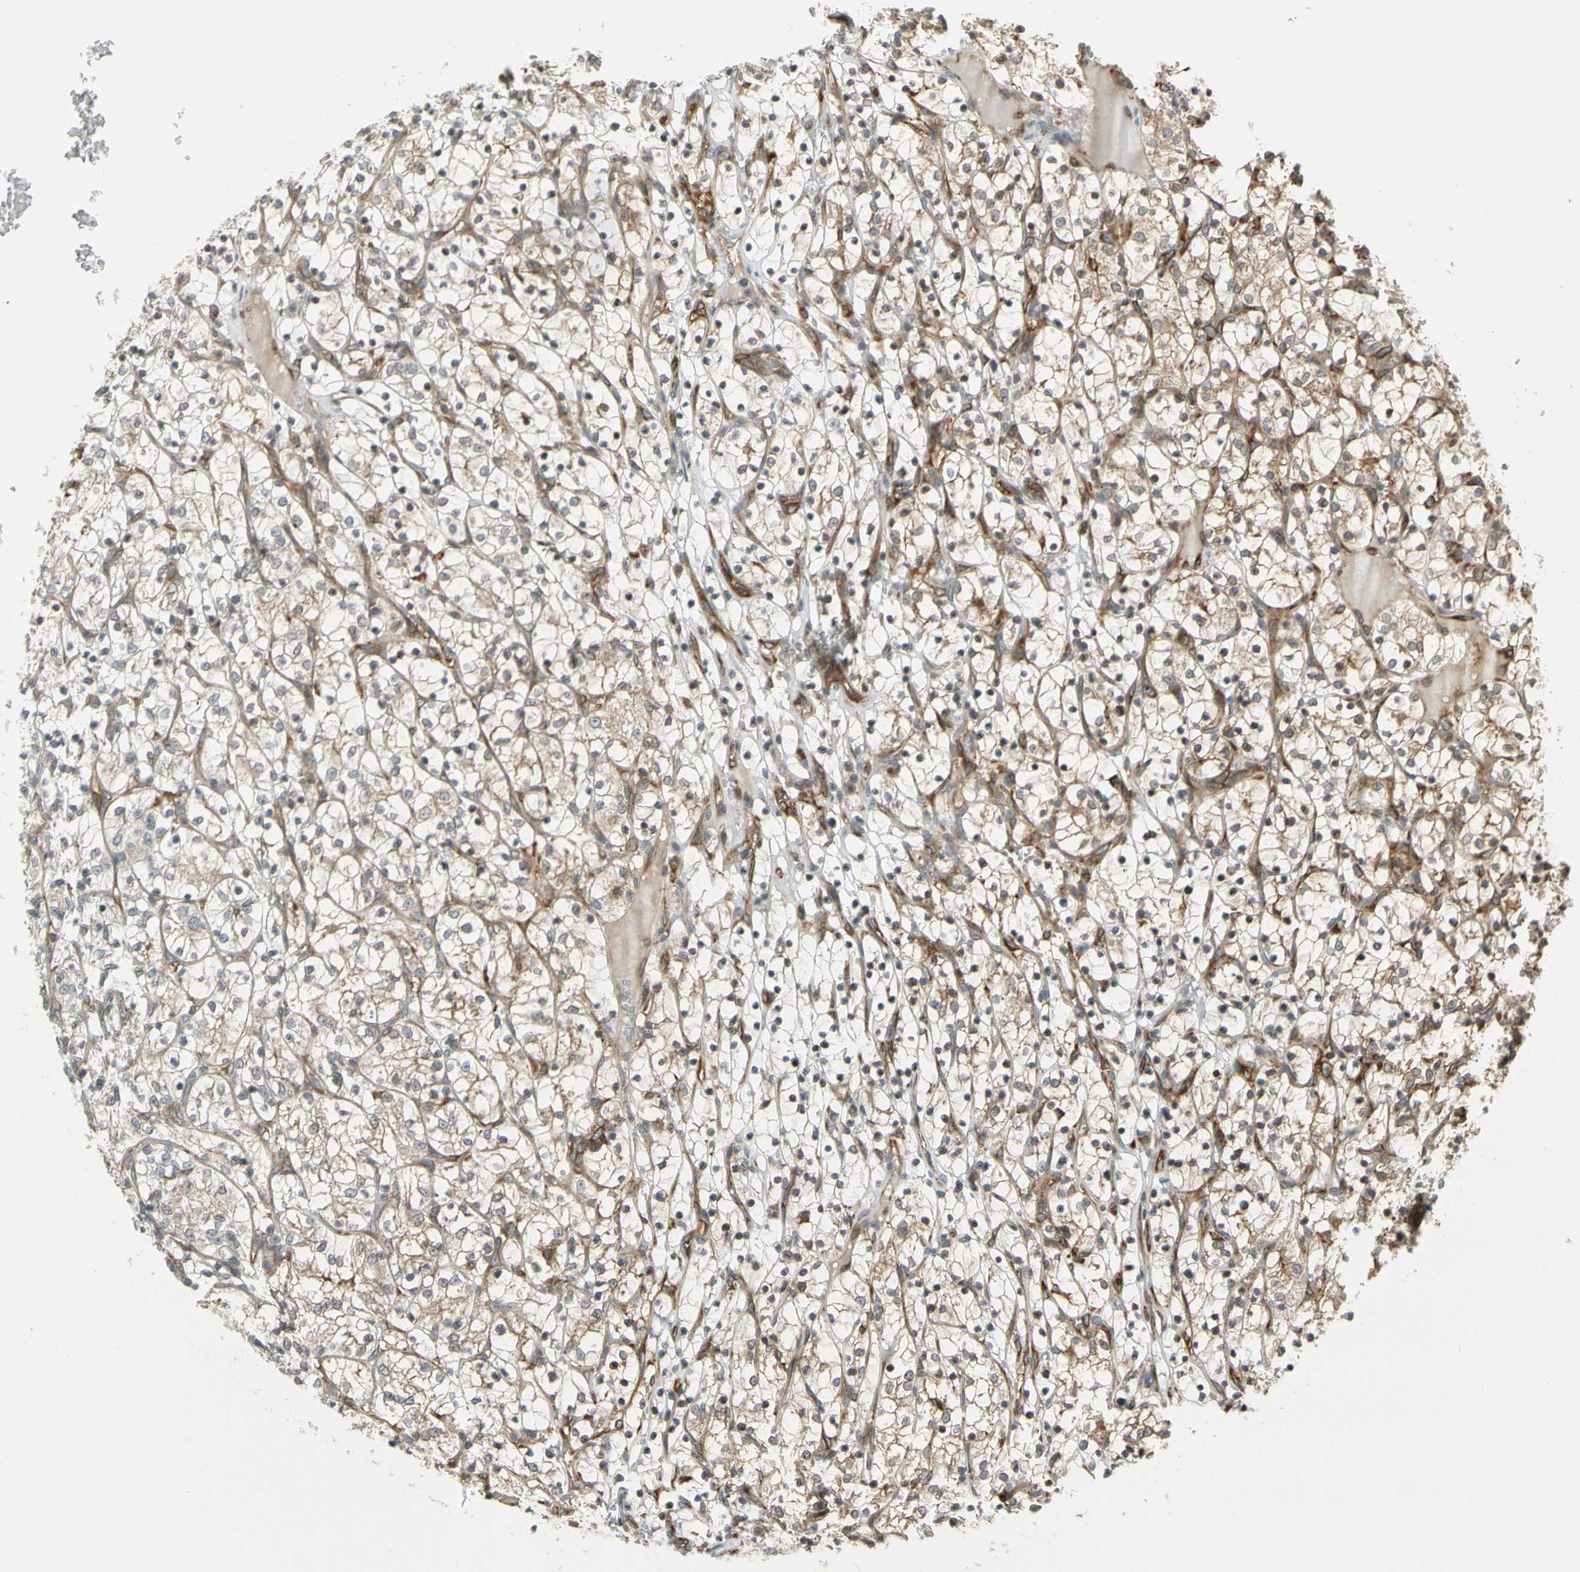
{"staining": {"intensity": "negative", "quantity": "none", "location": "none"}, "tissue": "renal cancer", "cell_type": "Tumor cells", "image_type": "cancer", "snomed": [{"axis": "morphology", "description": "Adenocarcinoma, NOS"}, {"axis": "topography", "description": "Kidney"}], "caption": "The photomicrograph exhibits no staining of tumor cells in renal adenocarcinoma.", "gene": "TRIO", "patient": {"sex": "female", "age": 69}}